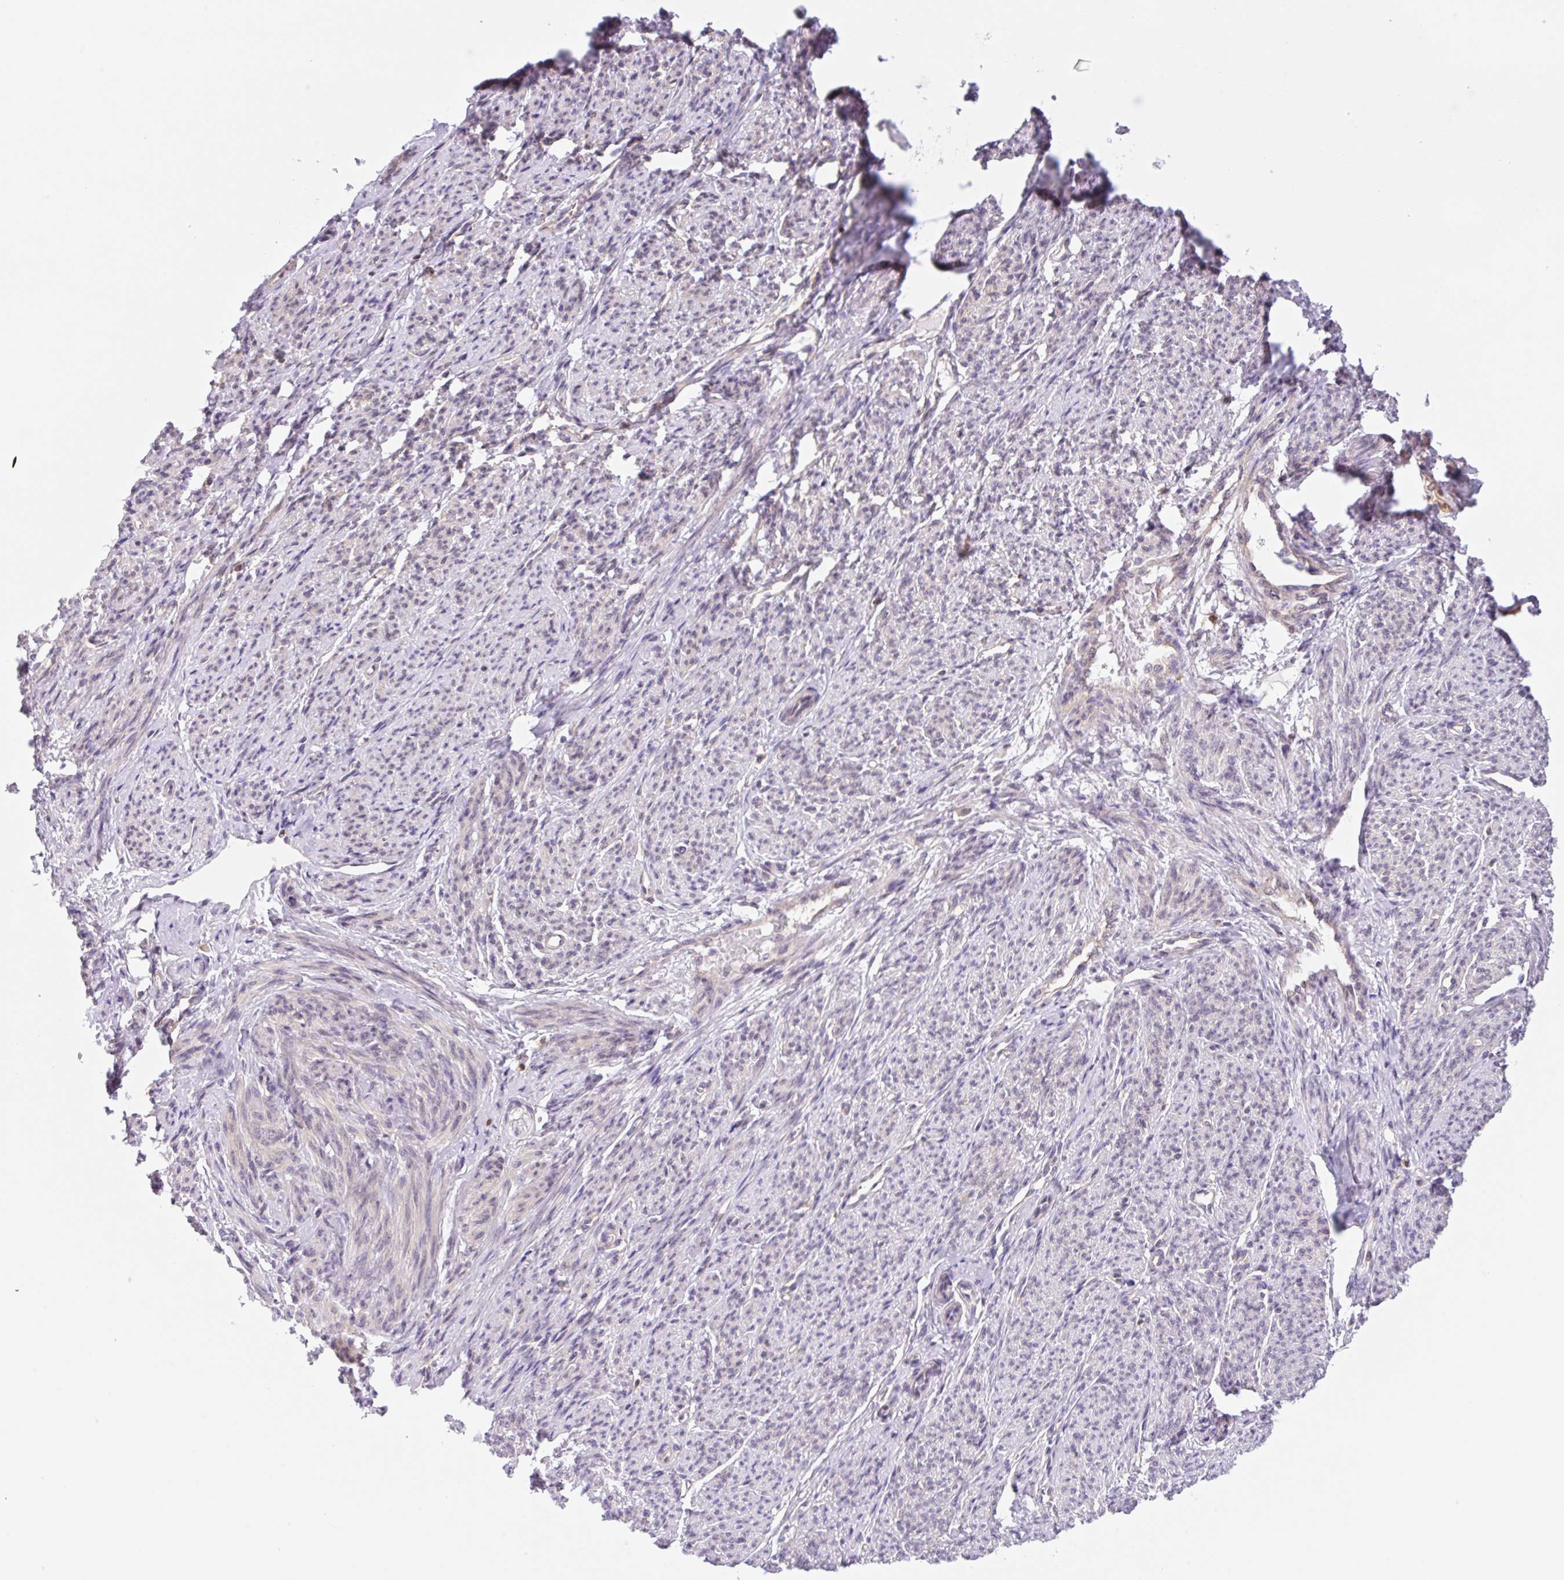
{"staining": {"intensity": "weak", "quantity": "25%-75%", "location": "cytoplasmic/membranous,nuclear"}, "tissue": "smooth muscle", "cell_type": "Smooth muscle cells", "image_type": "normal", "snomed": [{"axis": "morphology", "description": "Normal tissue, NOS"}, {"axis": "topography", "description": "Smooth muscle"}], "caption": "Weak cytoplasmic/membranous,nuclear positivity for a protein is present in about 25%-75% of smooth muscle cells of benign smooth muscle using immunohistochemistry.", "gene": "TBPL2", "patient": {"sex": "female", "age": 65}}